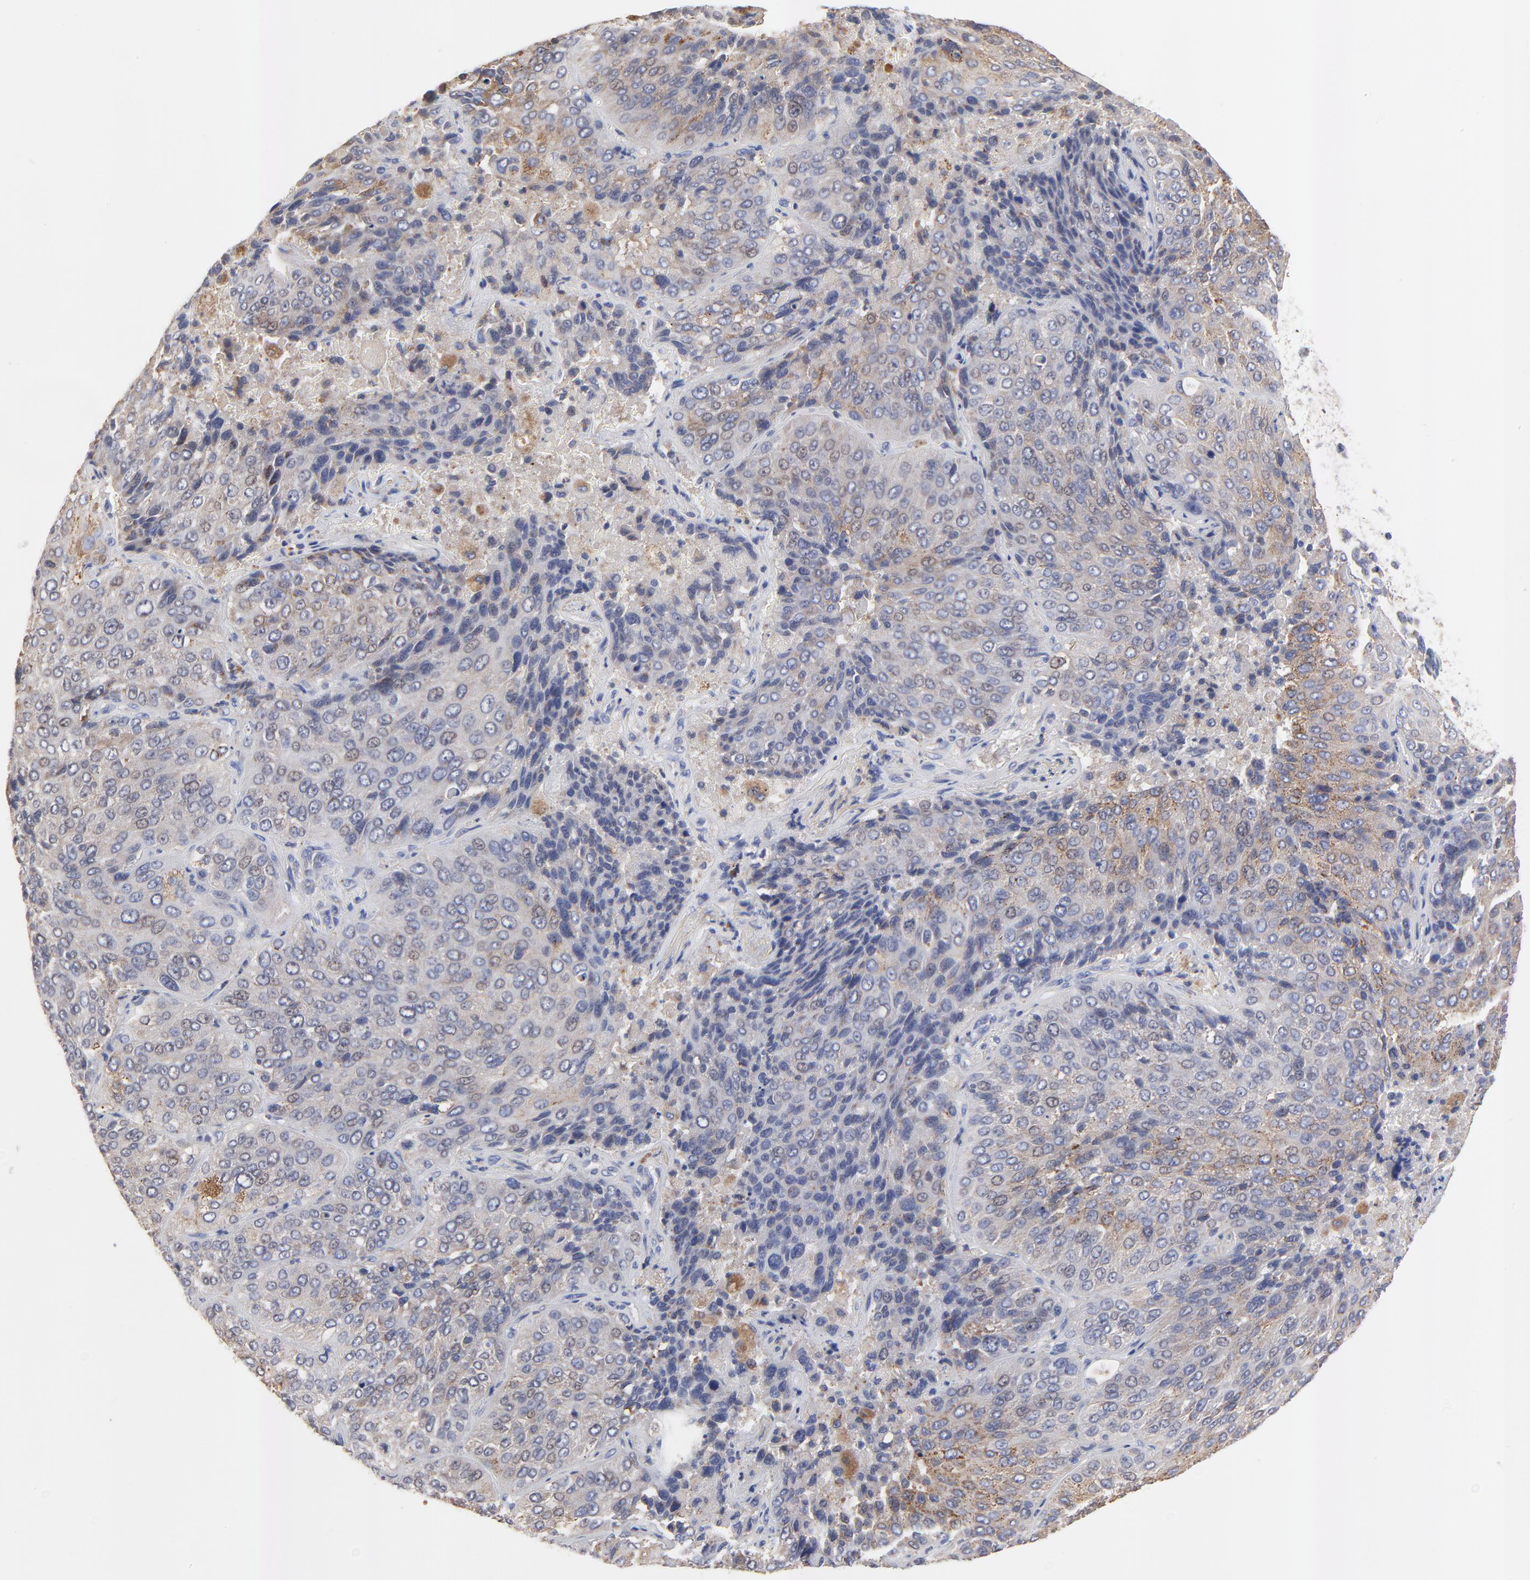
{"staining": {"intensity": "weak", "quantity": ">75%", "location": "cytoplasmic/membranous"}, "tissue": "lung cancer", "cell_type": "Tumor cells", "image_type": "cancer", "snomed": [{"axis": "morphology", "description": "Squamous cell carcinoma, NOS"}, {"axis": "topography", "description": "Lung"}], "caption": "Lung cancer stained with DAB immunohistochemistry (IHC) displays low levels of weak cytoplasmic/membranous expression in approximately >75% of tumor cells.", "gene": "FBXL2", "patient": {"sex": "male", "age": 54}}